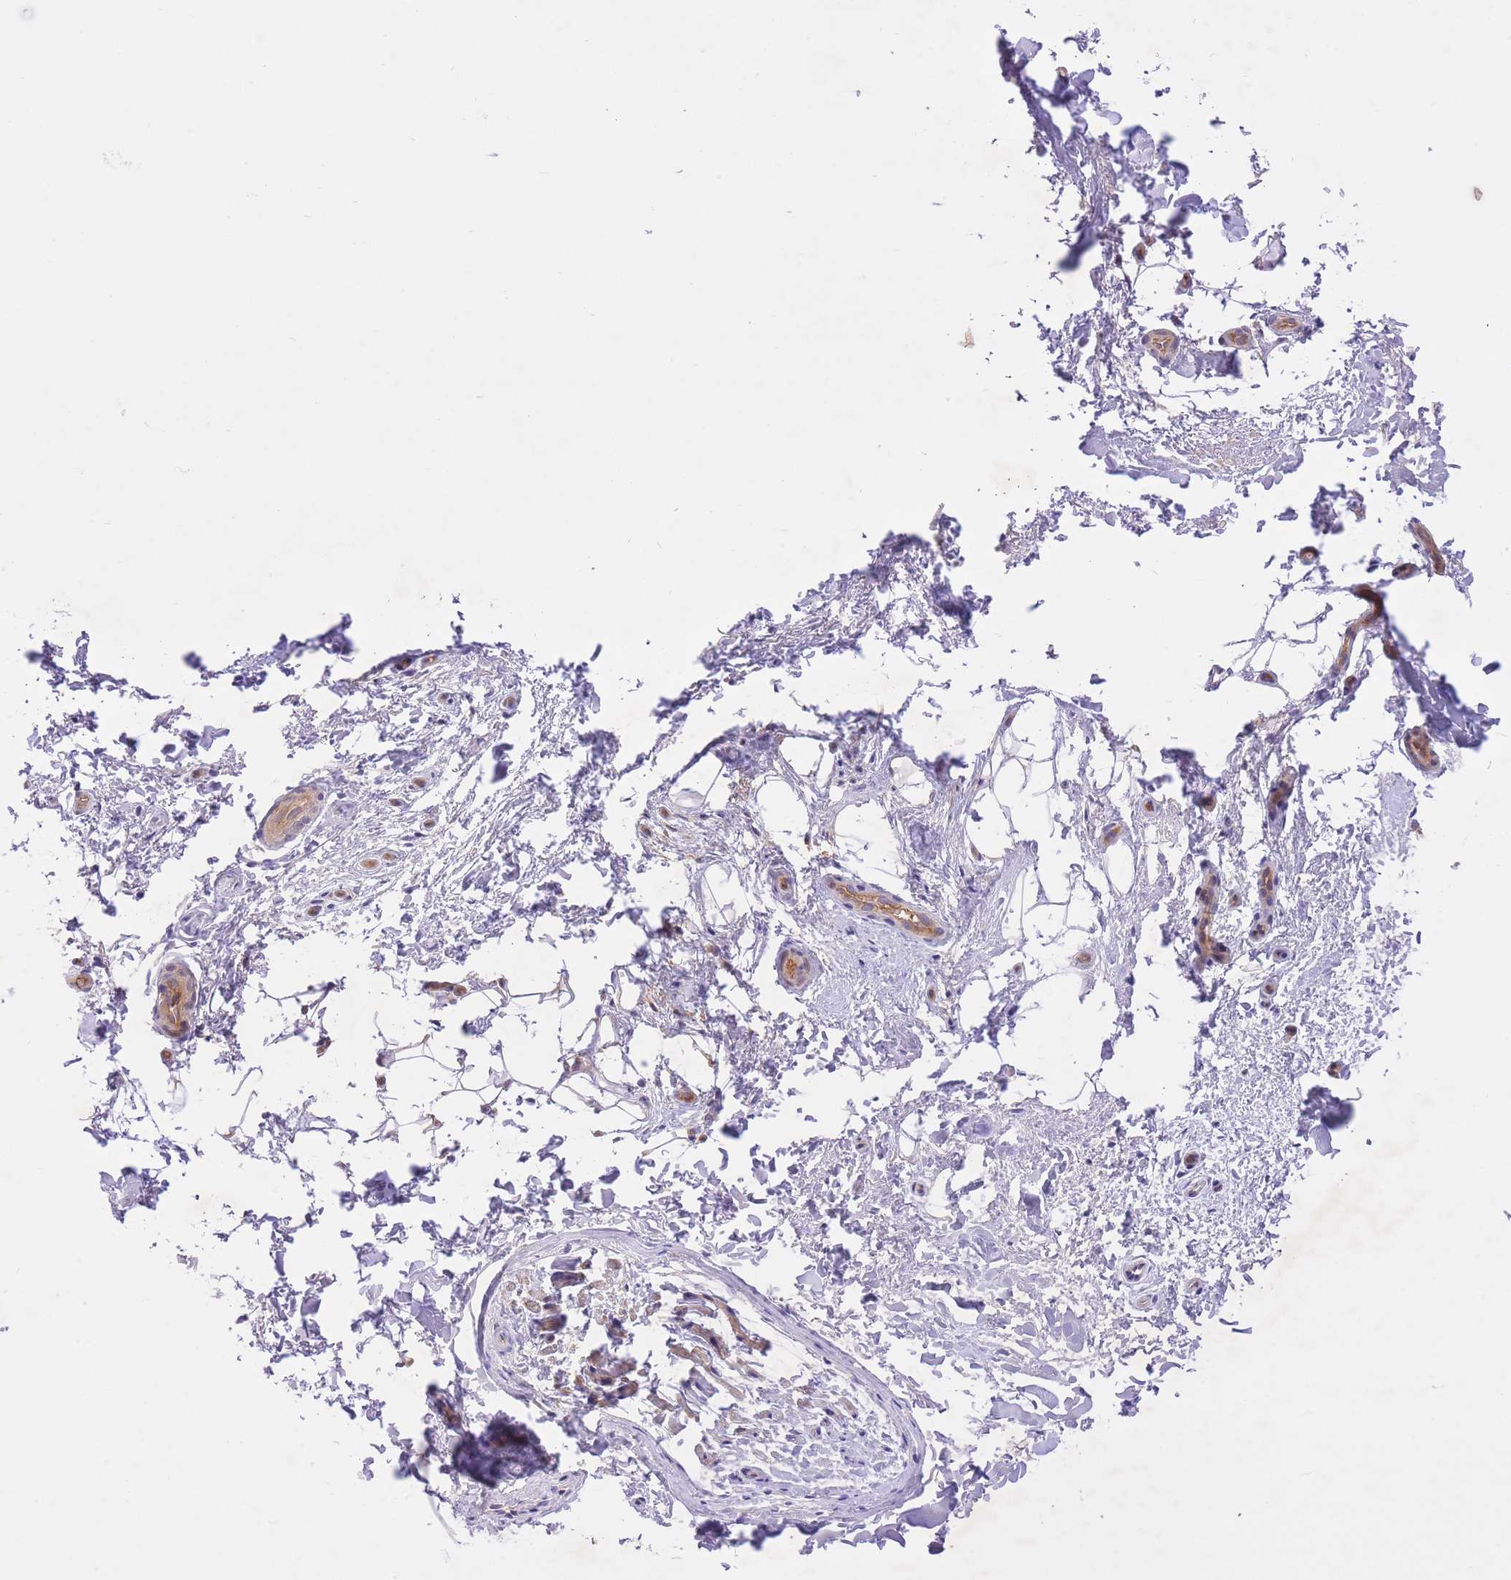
{"staining": {"intensity": "negative", "quantity": "none", "location": "none"}, "tissue": "adipose tissue", "cell_type": "Adipocytes", "image_type": "normal", "snomed": [{"axis": "morphology", "description": "Normal tissue, NOS"}, {"axis": "topography", "description": "Peripheral nerve tissue"}], "caption": "An immunohistochemistry image of unremarkable adipose tissue is shown. There is no staining in adipocytes of adipose tissue.", "gene": "PREP", "patient": {"sex": "female", "age": 61}}